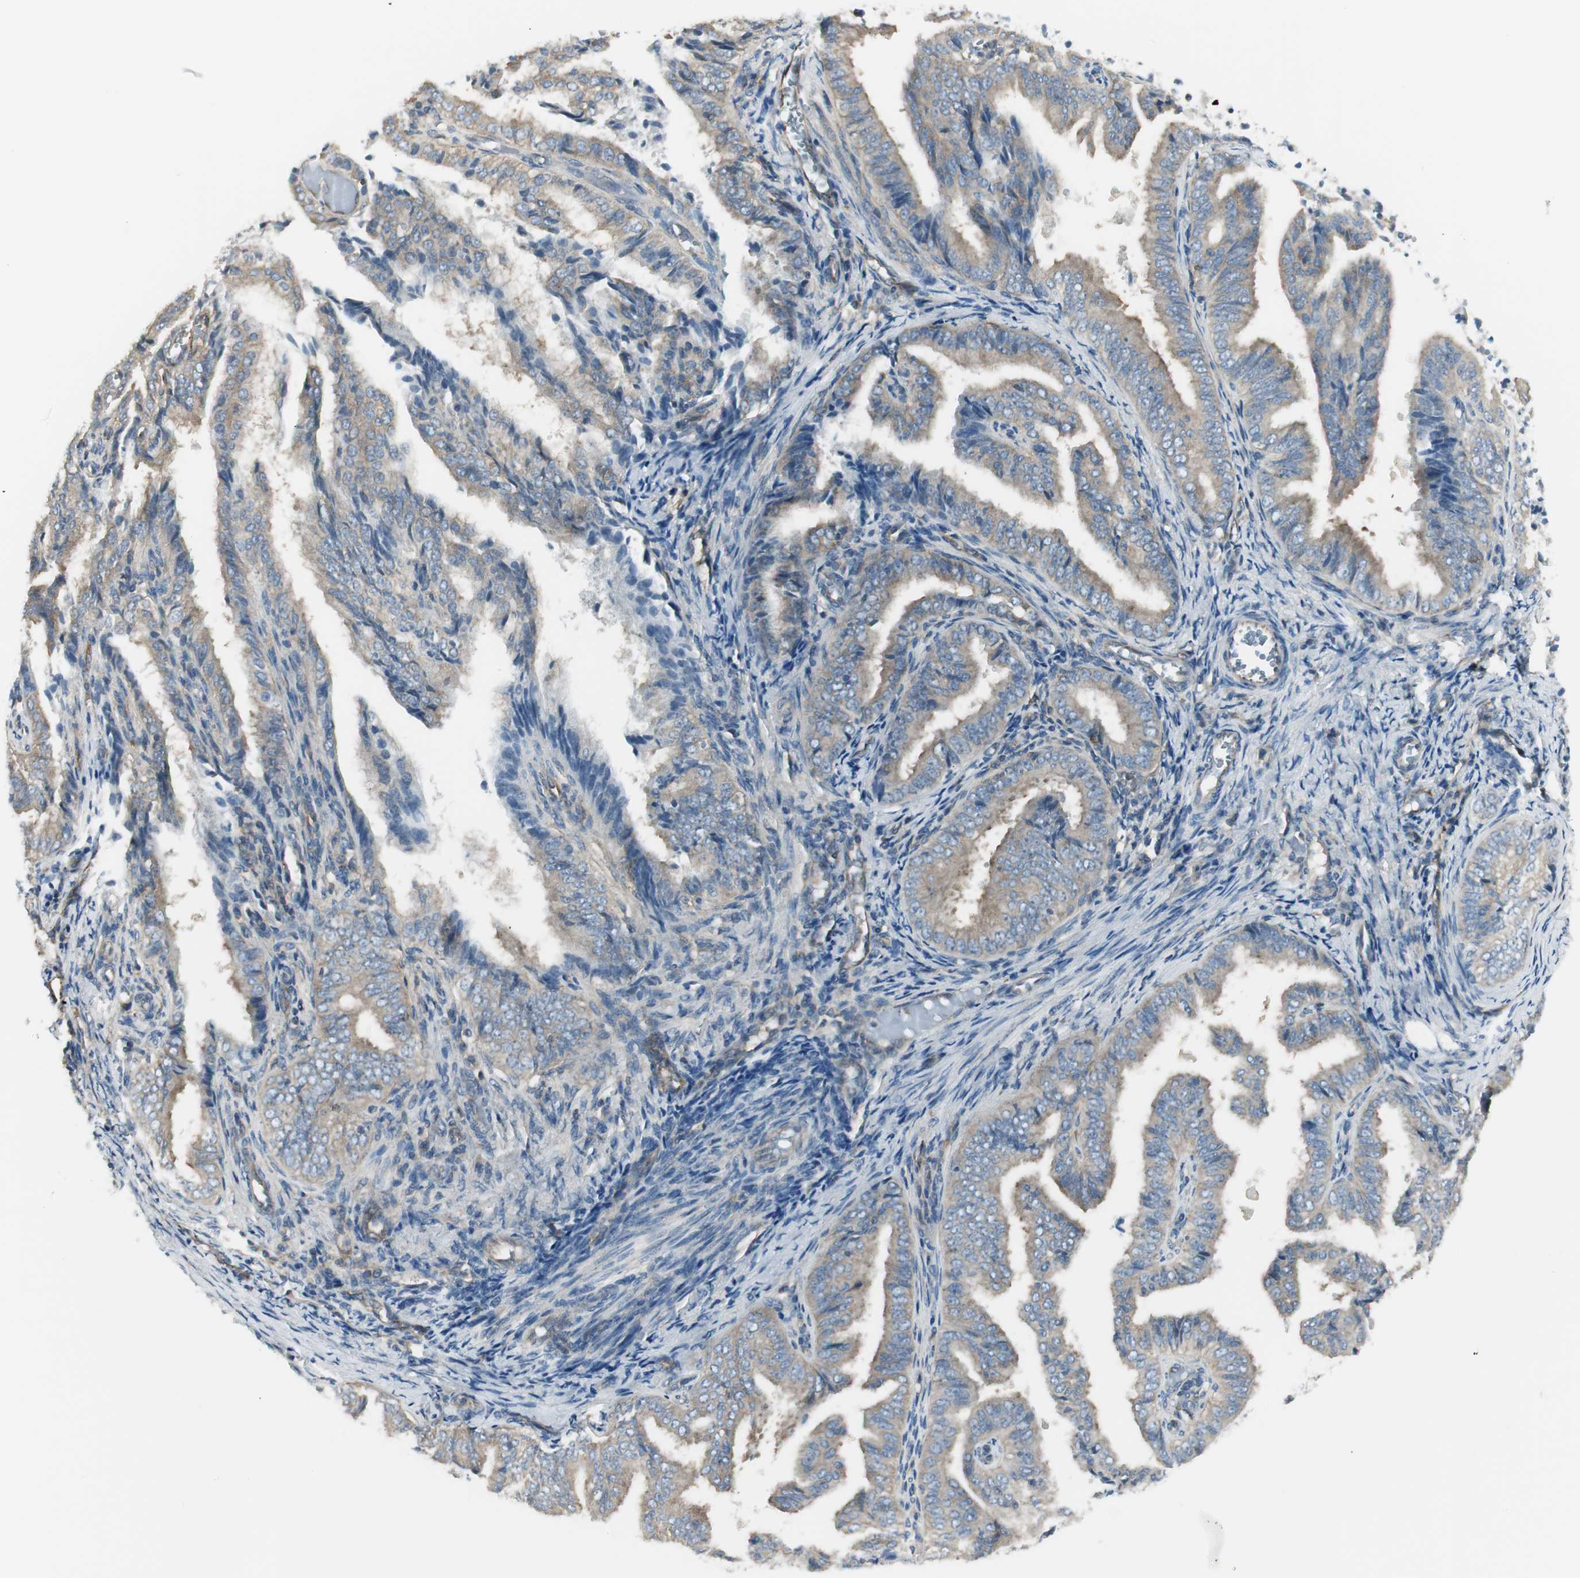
{"staining": {"intensity": "weak", "quantity": ">75%", "location": "cytoplasmic/membranous"}, "tissue": "endometrial cancer", "cell_type": "Tumor cells", "image_type": "cancer", "snomed": [{"axis": "morphology", "description": "Adenocarcinoma, NOS"}, {"axis": "topography", "description": "Endometrium"}], "caption": "A low amount of weak cytoplasmic/membranous positivity is appreciated in approximately >75% of tumor cells in adenocarcinoma (endometrial) tissue. Ihc stains the protein in brown and the nuclei are stained blue.", "gene": "AGFG1", "patient": {"sex": "female", "age": 58}}